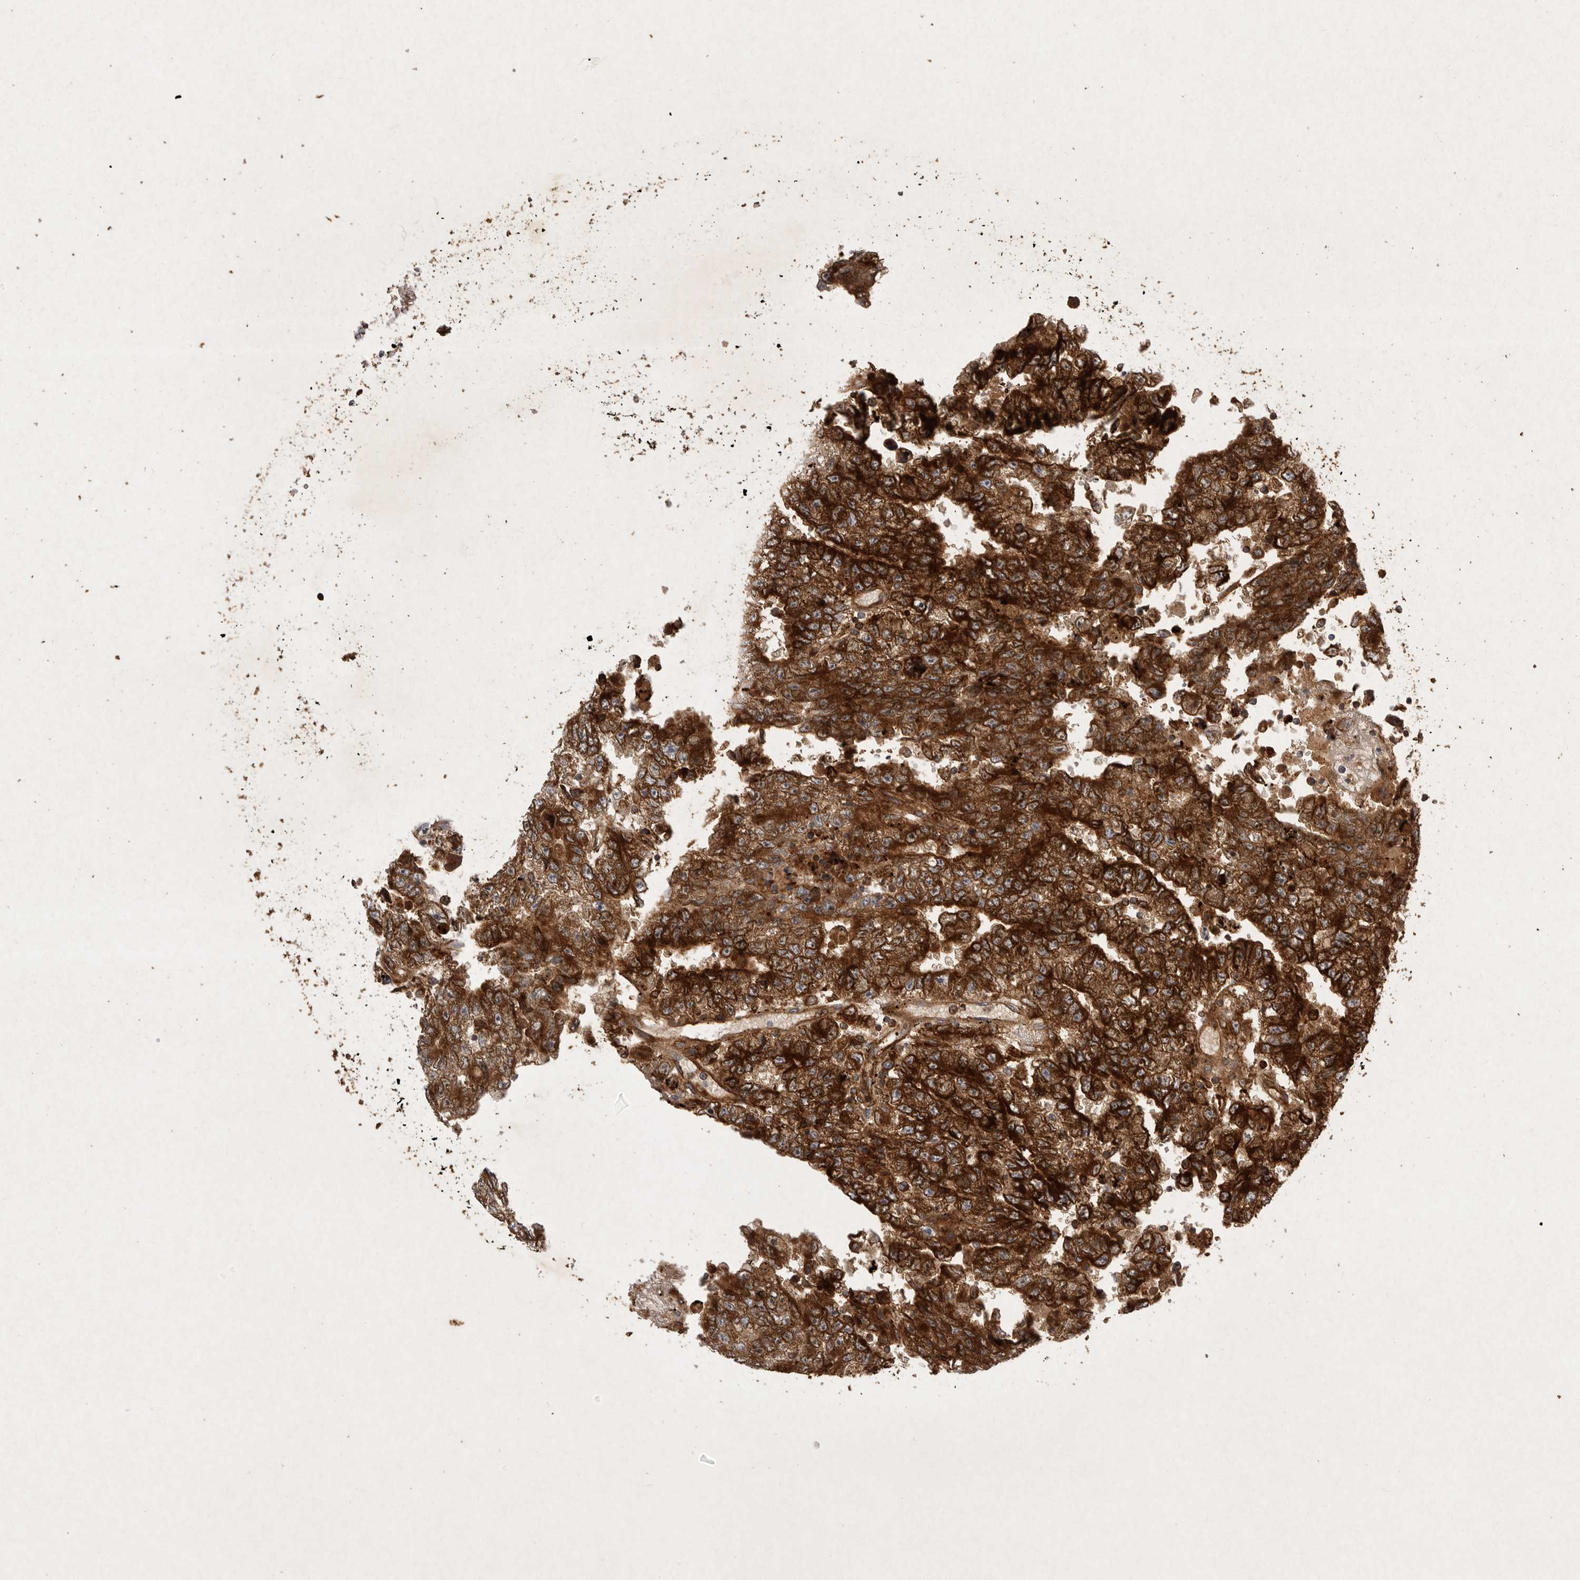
{"staining": {"intensity": "strong", "quantity": ">75%", "location": "cytoplasmic/membranous"}, "tissue": "testis cancer", "cell_type": "Tumor cells", "image_type": "cancer", "snomed": [{"axis": "morphology", "description": "Carcinoma, Embryonal, NOS"}, {"axis": "topography", "description": "Testis"}], "caption": "Approximately >75% of tumor cells in human testis embryonal carcinoma display strong cytoplasmic/membranous protein positivity as visualized by brown immunohistochemical staining.", "gene": "MRPL41", "patient": {"sex": "male", "age": 25}}